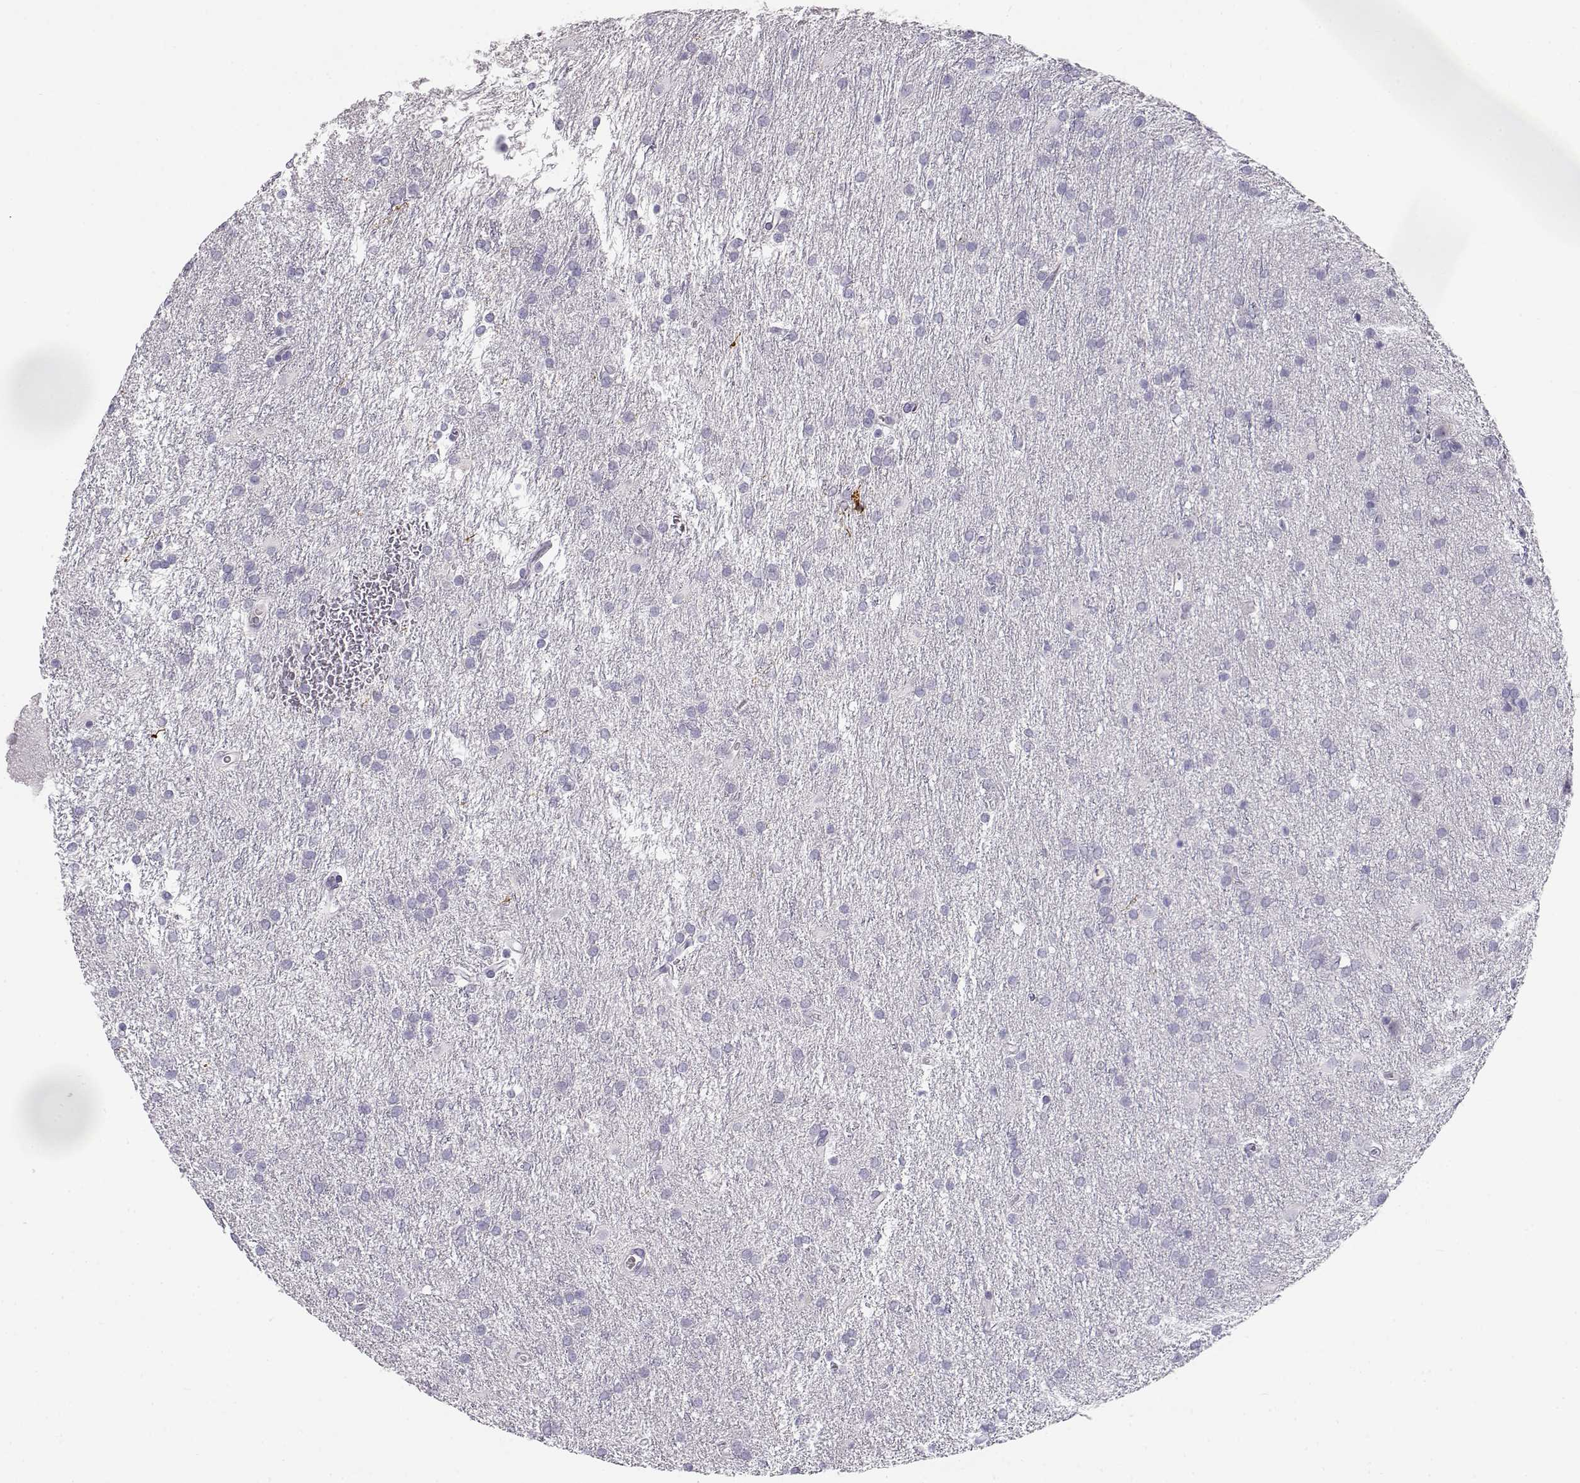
{"staining": {"intensity": "negative", "quantity": "none", "location": "none"}, "tissue": "glioma", "cell_type": "Tumor cells", "image_type": "cancer", "snomed": [{"axis": "morphology", "description": "Glioma, malignant, Low grade"}, {"axis": "topography", "description": "Brain"}], "caption": "Tumor cells show no significant positivity in malignant glioma (low-grade). (DAB immunohistochemistry (IHC), high magnification).", "gene": "OPN5", "patient": {"sex": "female", "age": 32}}